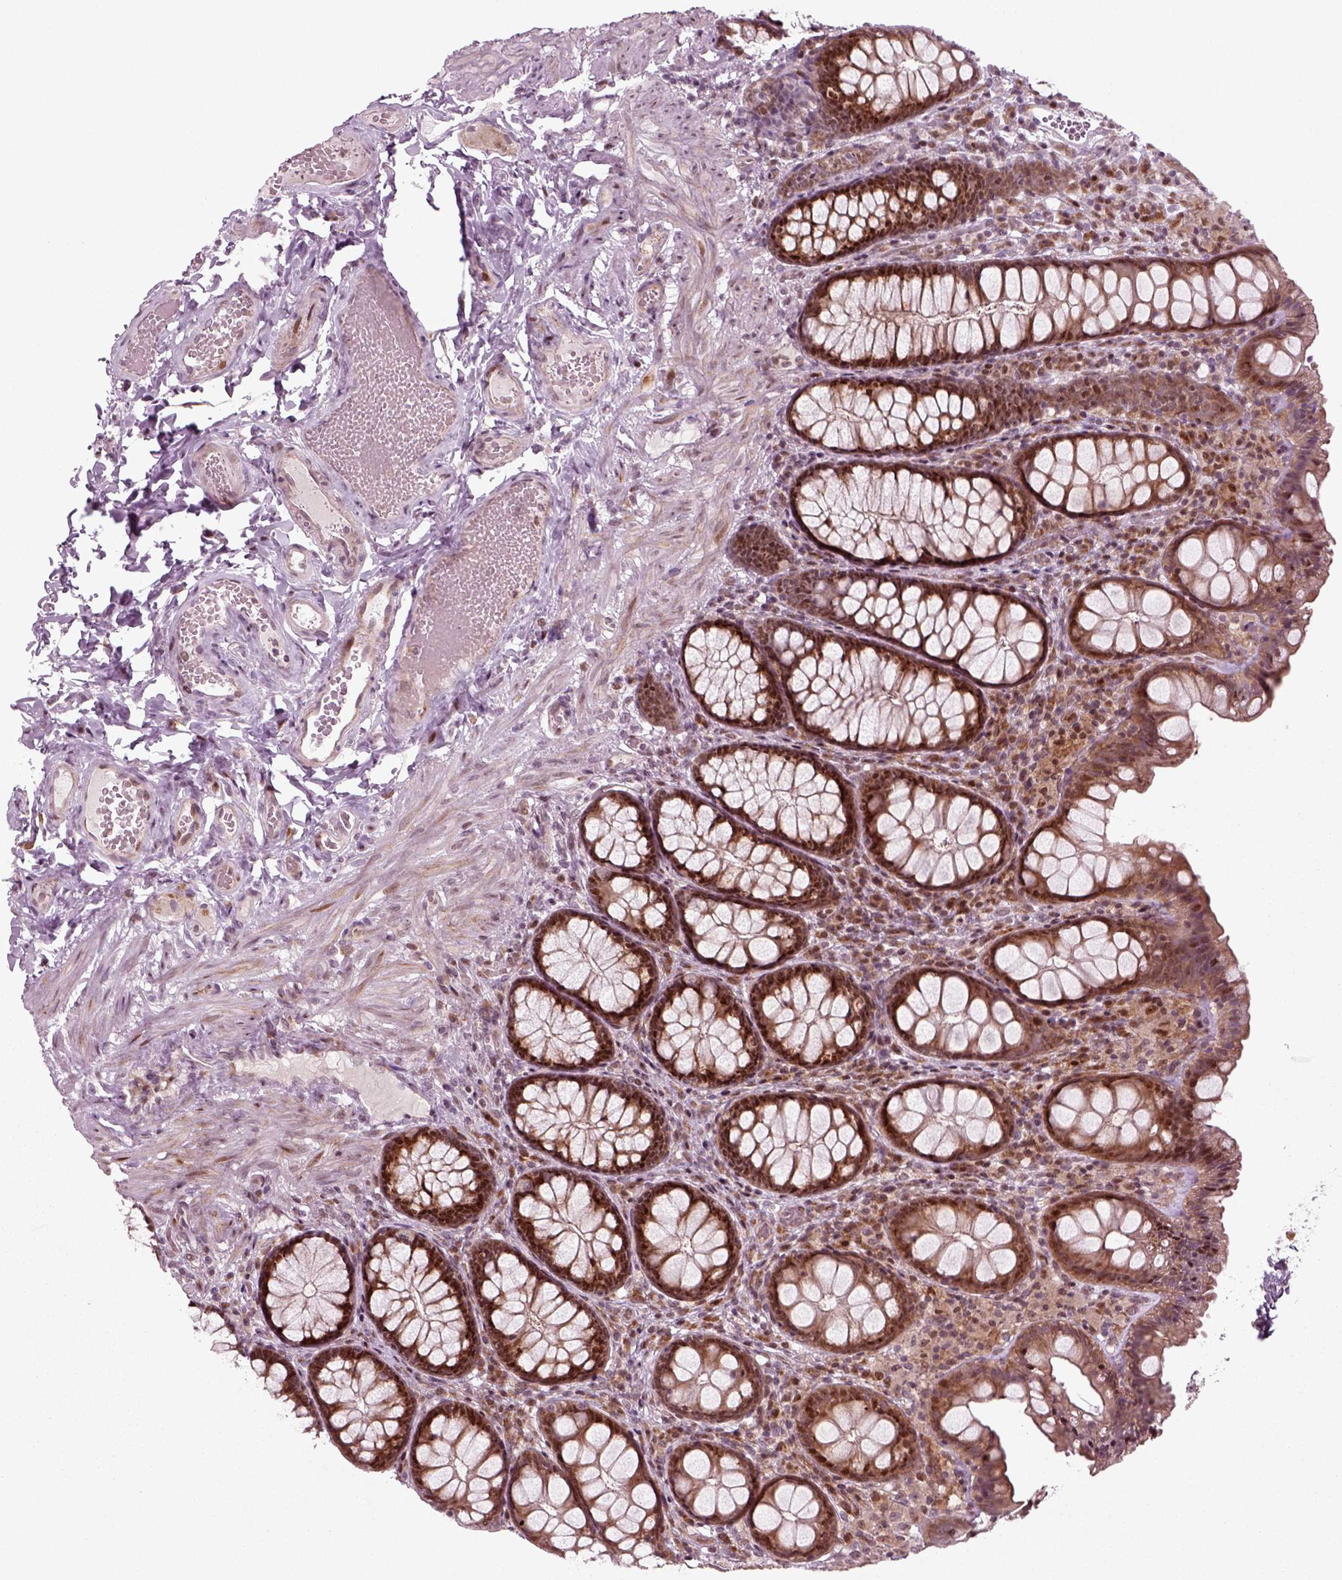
{"staining": {"intensity": "moderate", "quantity": "<25%", "location": "nuclear"}, "tissue": "colon", "cell_type": "Endothelial cells", "image_type": "normal", "snomed": [{"axis": "morphology", "description": "Normal tissue, NOS"}, {"axis": "topography", "description": "Colon"}], "caption": "Immunohistochemistry micrograph of unremarkable colon: human colon stained using IHC displays low levels of moderate protein expression localized specifically in the nuclear of endothelial cells, appearing as a nuclear brown color.", "gene": "CDC14A", "patient": {"sex": "female", "age": 86}}